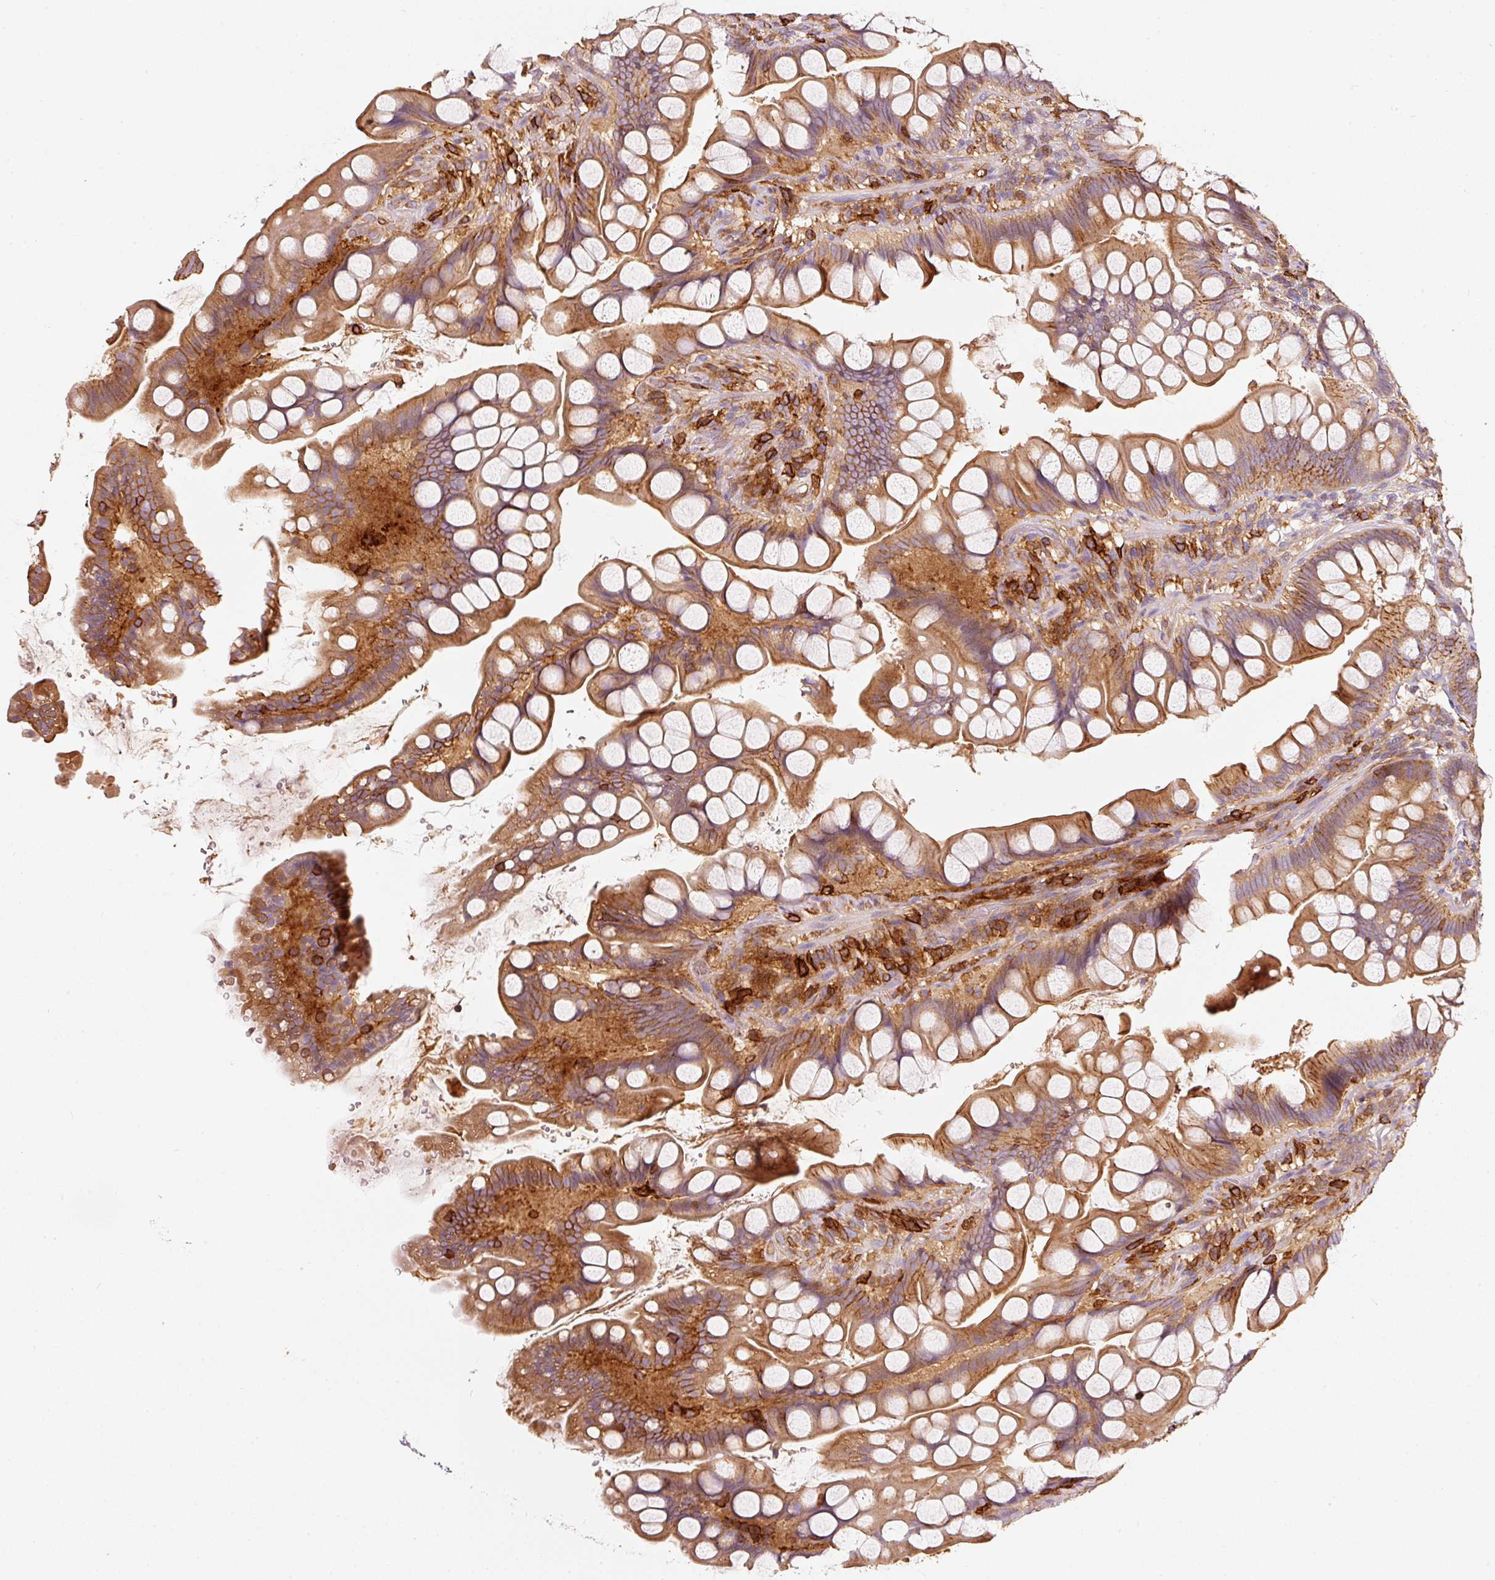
{"staining": {"intensity": "strong", "quantity": ">75%", "location": "cytoplasmic/membranous"}, "tissue": "small intestine", "cell_type": "Glandular cells", "image_type": "normal", "snomed": [{"axis": "morphology", "description": "Normal tissue, NOS"}, {"axis": "topography", "description": "Small intestine"}], "caption": "IHC (DAB (3,3'-diaminobenzidine)) staining of unremarkable human small intestine reveals strong cytoplasmic/membranous protein positivity in approximately >75% of glandular cells.", "gene": "IQGAP2", "patient": {"sex": "male", "age": 70}}